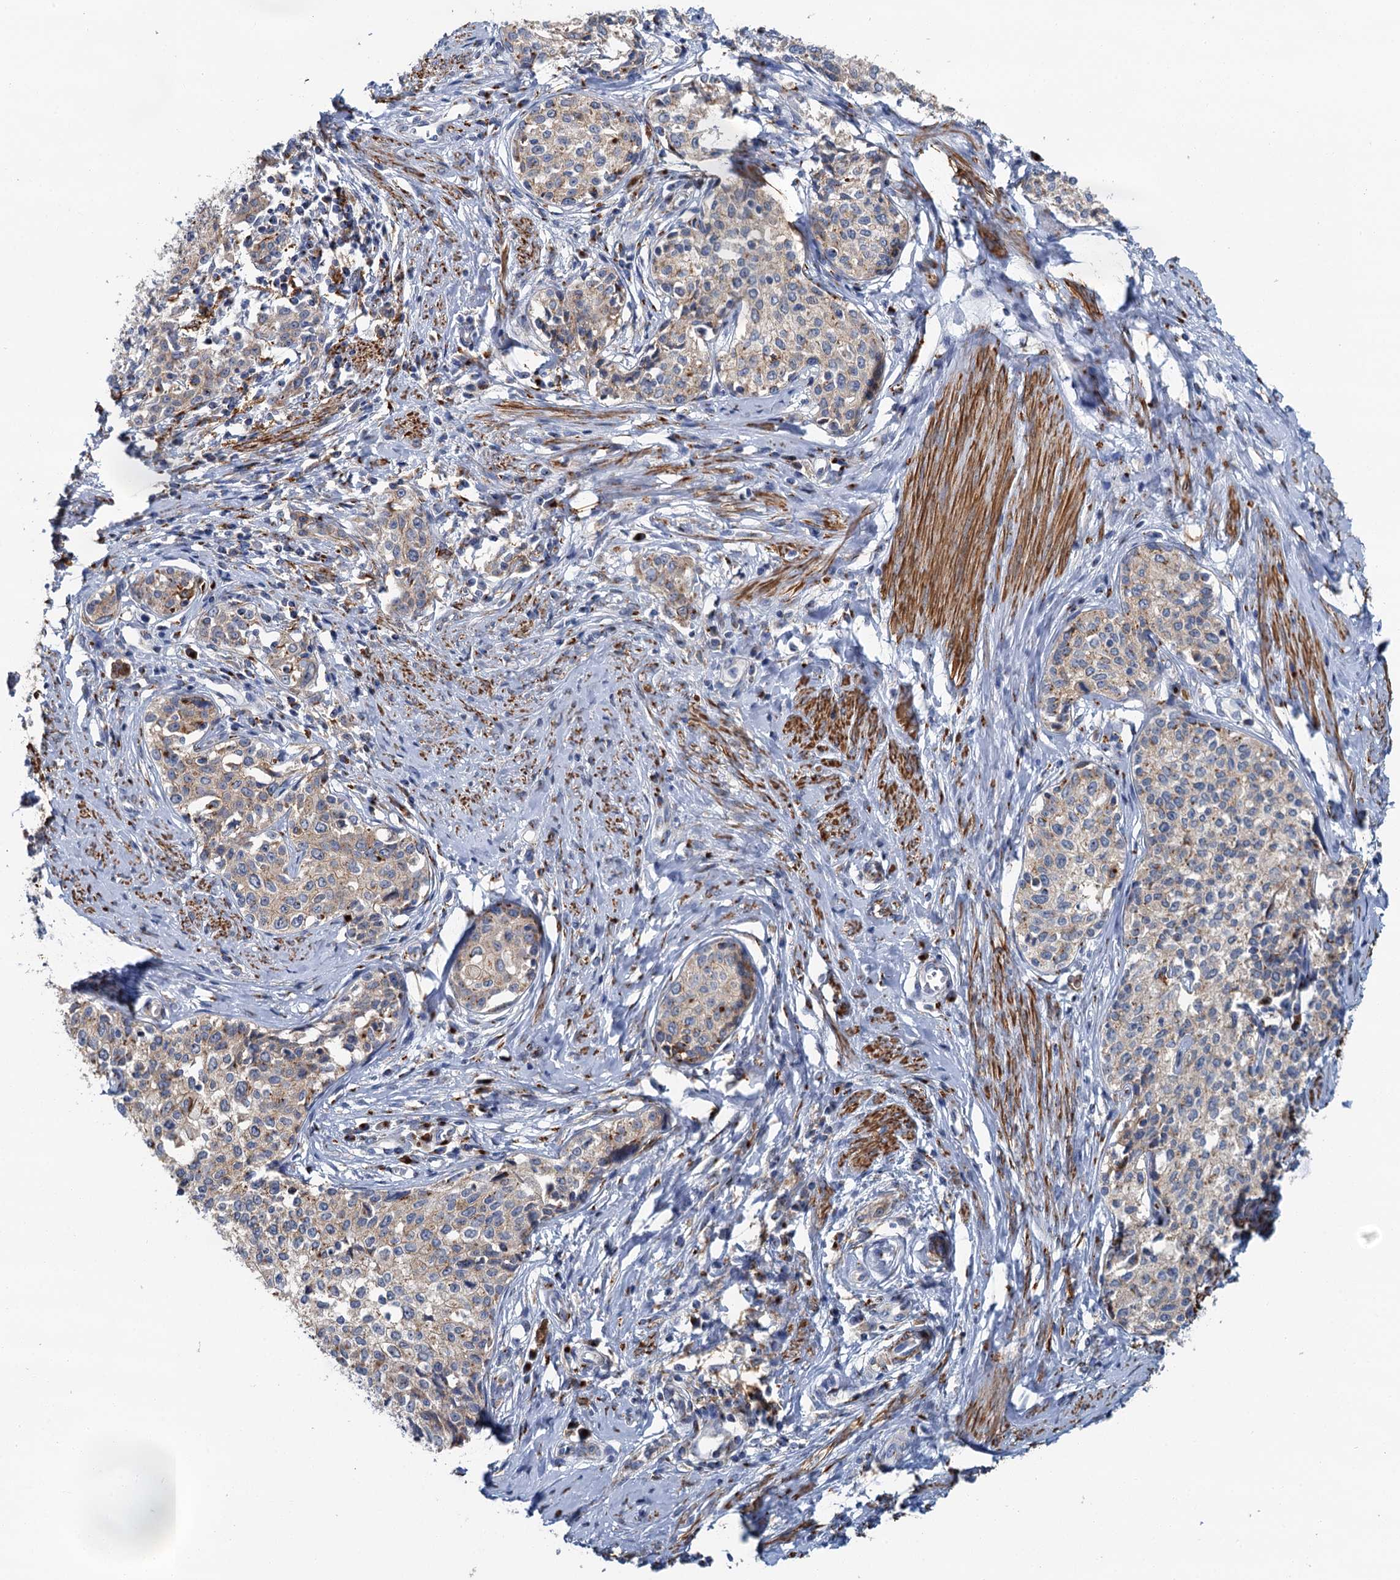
{"staining": {"intensity": "weak", "quantity": "25%-75%", "location": "cytoplasmic/membranous"}, "tissue": "cervical cancer", "cell_type": "Tumor cells", "image_type": "cancer", "snomed": [{"axis": "morphology", "description": "Squamous cell carcinoma, NOS"}, {"axis": "morphology", "description": "Adenocarcinoma, NOS"}, {"axis": "topography", "description": "Cervix"}], "caption": "A brown stain labels weak cytoplasmic/membranous staining of a protein in human cervical adenocarcinoma tumor cells.", "gene": "BET1L", "patient": {"sex": "female", "age": 52}}